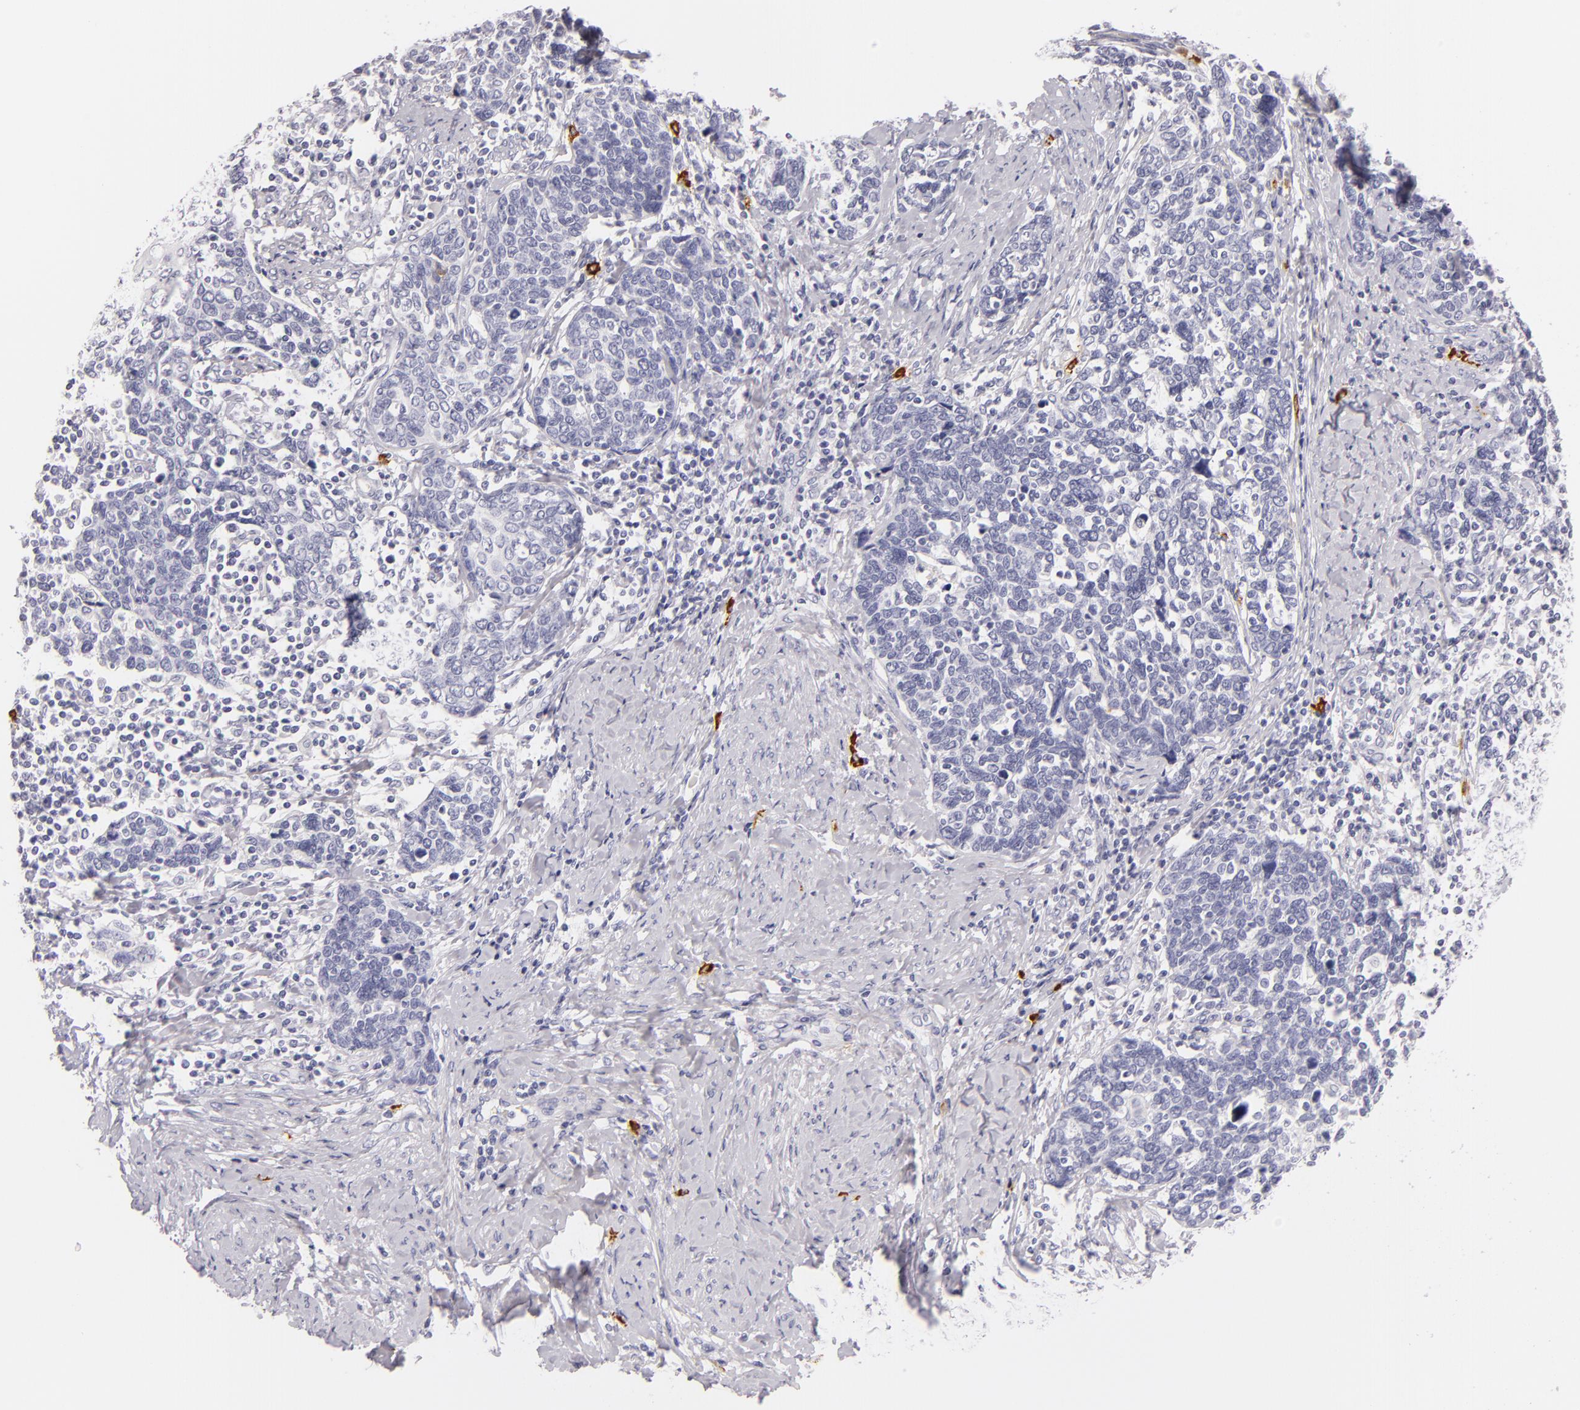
{"staining": {"intensity": "negative", "quantity": "none", "location": "none"}, "tissue": "cervical cancer", "cell_type": "Tumor cells", "image_type": "cancer", "snomed": [{"axis": "morphology", "description": "Squamous cell carcinoma, NOS"}, {"axis": "topography", "description": "Cervix"}], "caption": "Cervical squamous cell carcinoma was stained to show a protein in brown. There is no significant positivity in tumor cells. (Brightfield microscopy of DAB (3,3'-diaminobenzidine) IHC at high magnification).", "gene": "TPSD1", "patient": {"sex": "female", "age": 41}}